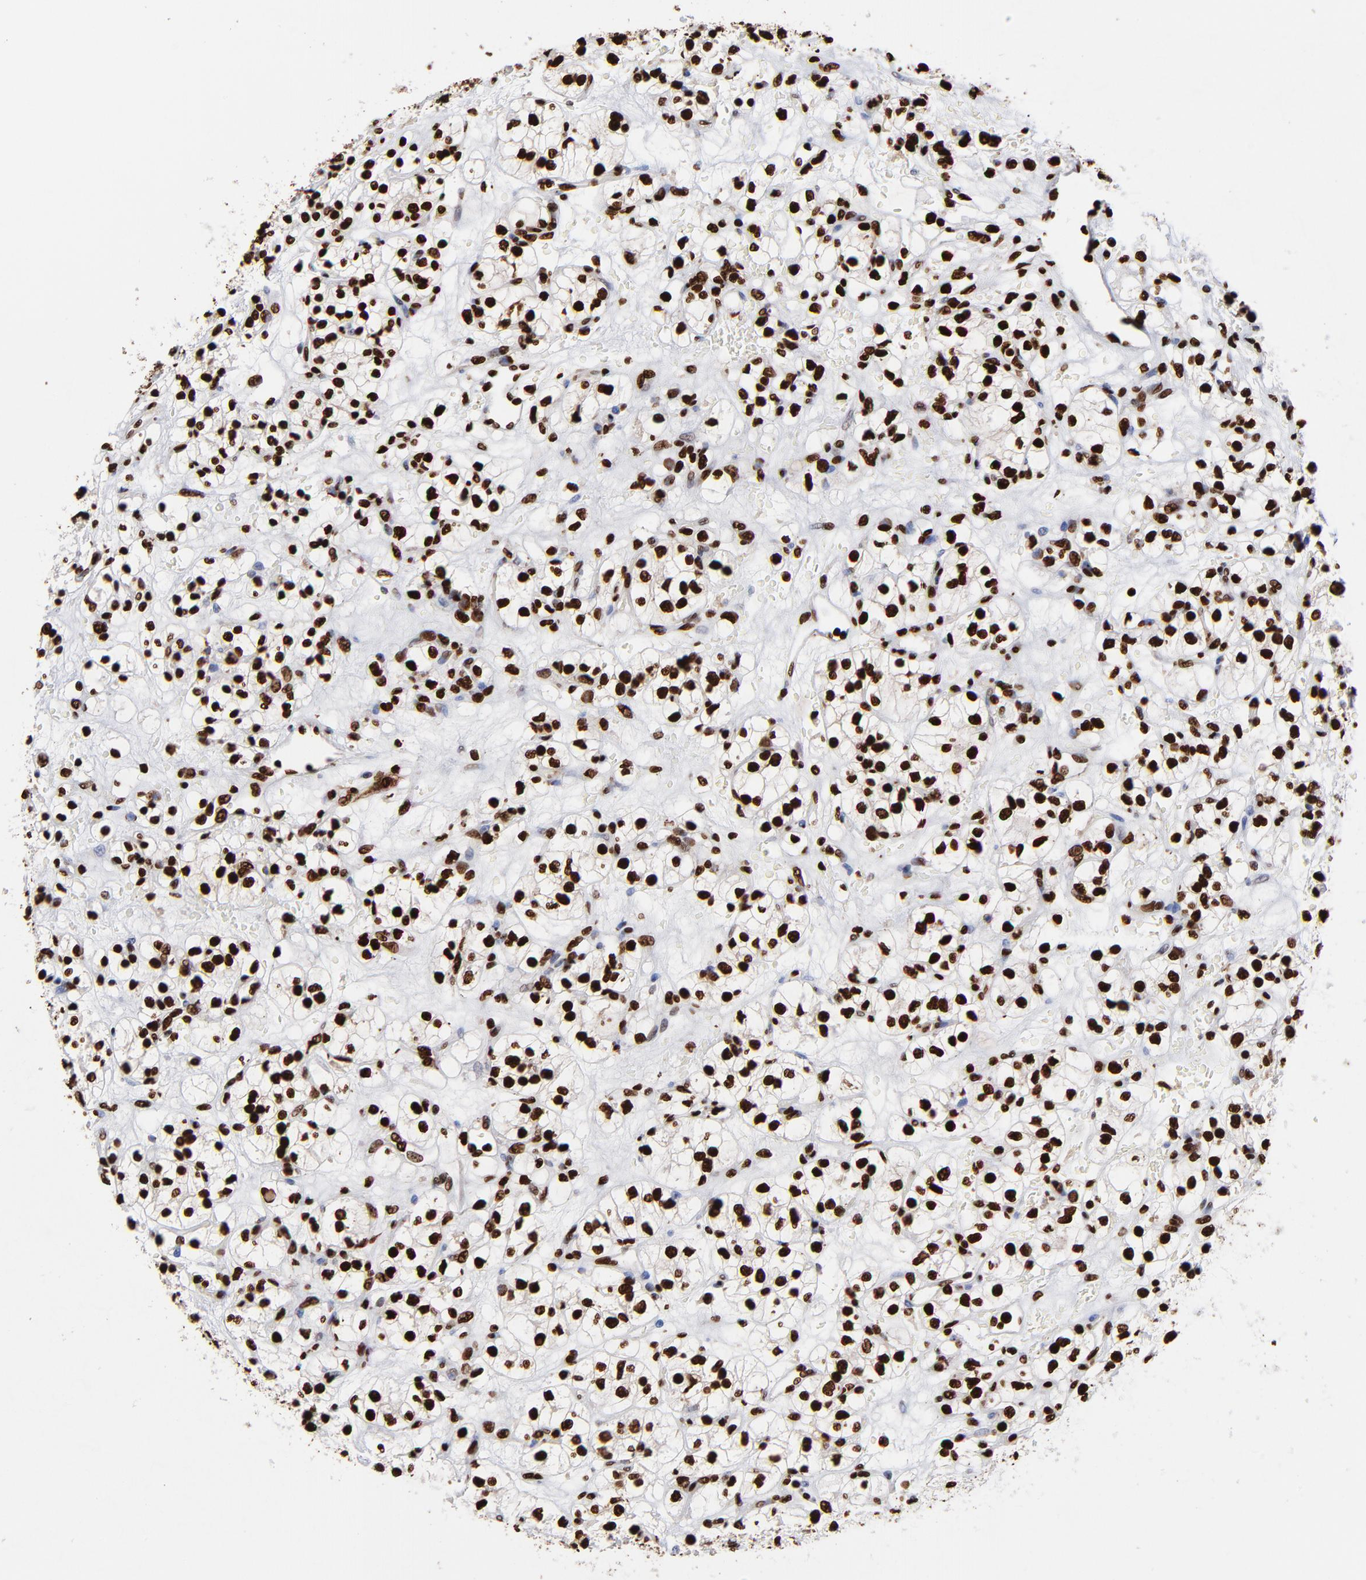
{"staining": {"intensity": "strong", "quantity": ">75%", "location": "nuclear"}, "tissue": "renal cancer", "cell_type": "Tumor cells", "image_type": "cancer", "snomed": [{"axis": "morphology", "description": "Adenocarcinoma, NOS"}, {"axis": "topography", "description": "Kidney"}], "caption": "DAB (3,3'-diaminobenzidine) immunohistochemical staining of human renal adenocarcinoma shows strong nuclear protein expression in approximately >75% of tumor cells.", "gene": "ZNF544", "patient": {"sex": "female", "age": 60}}